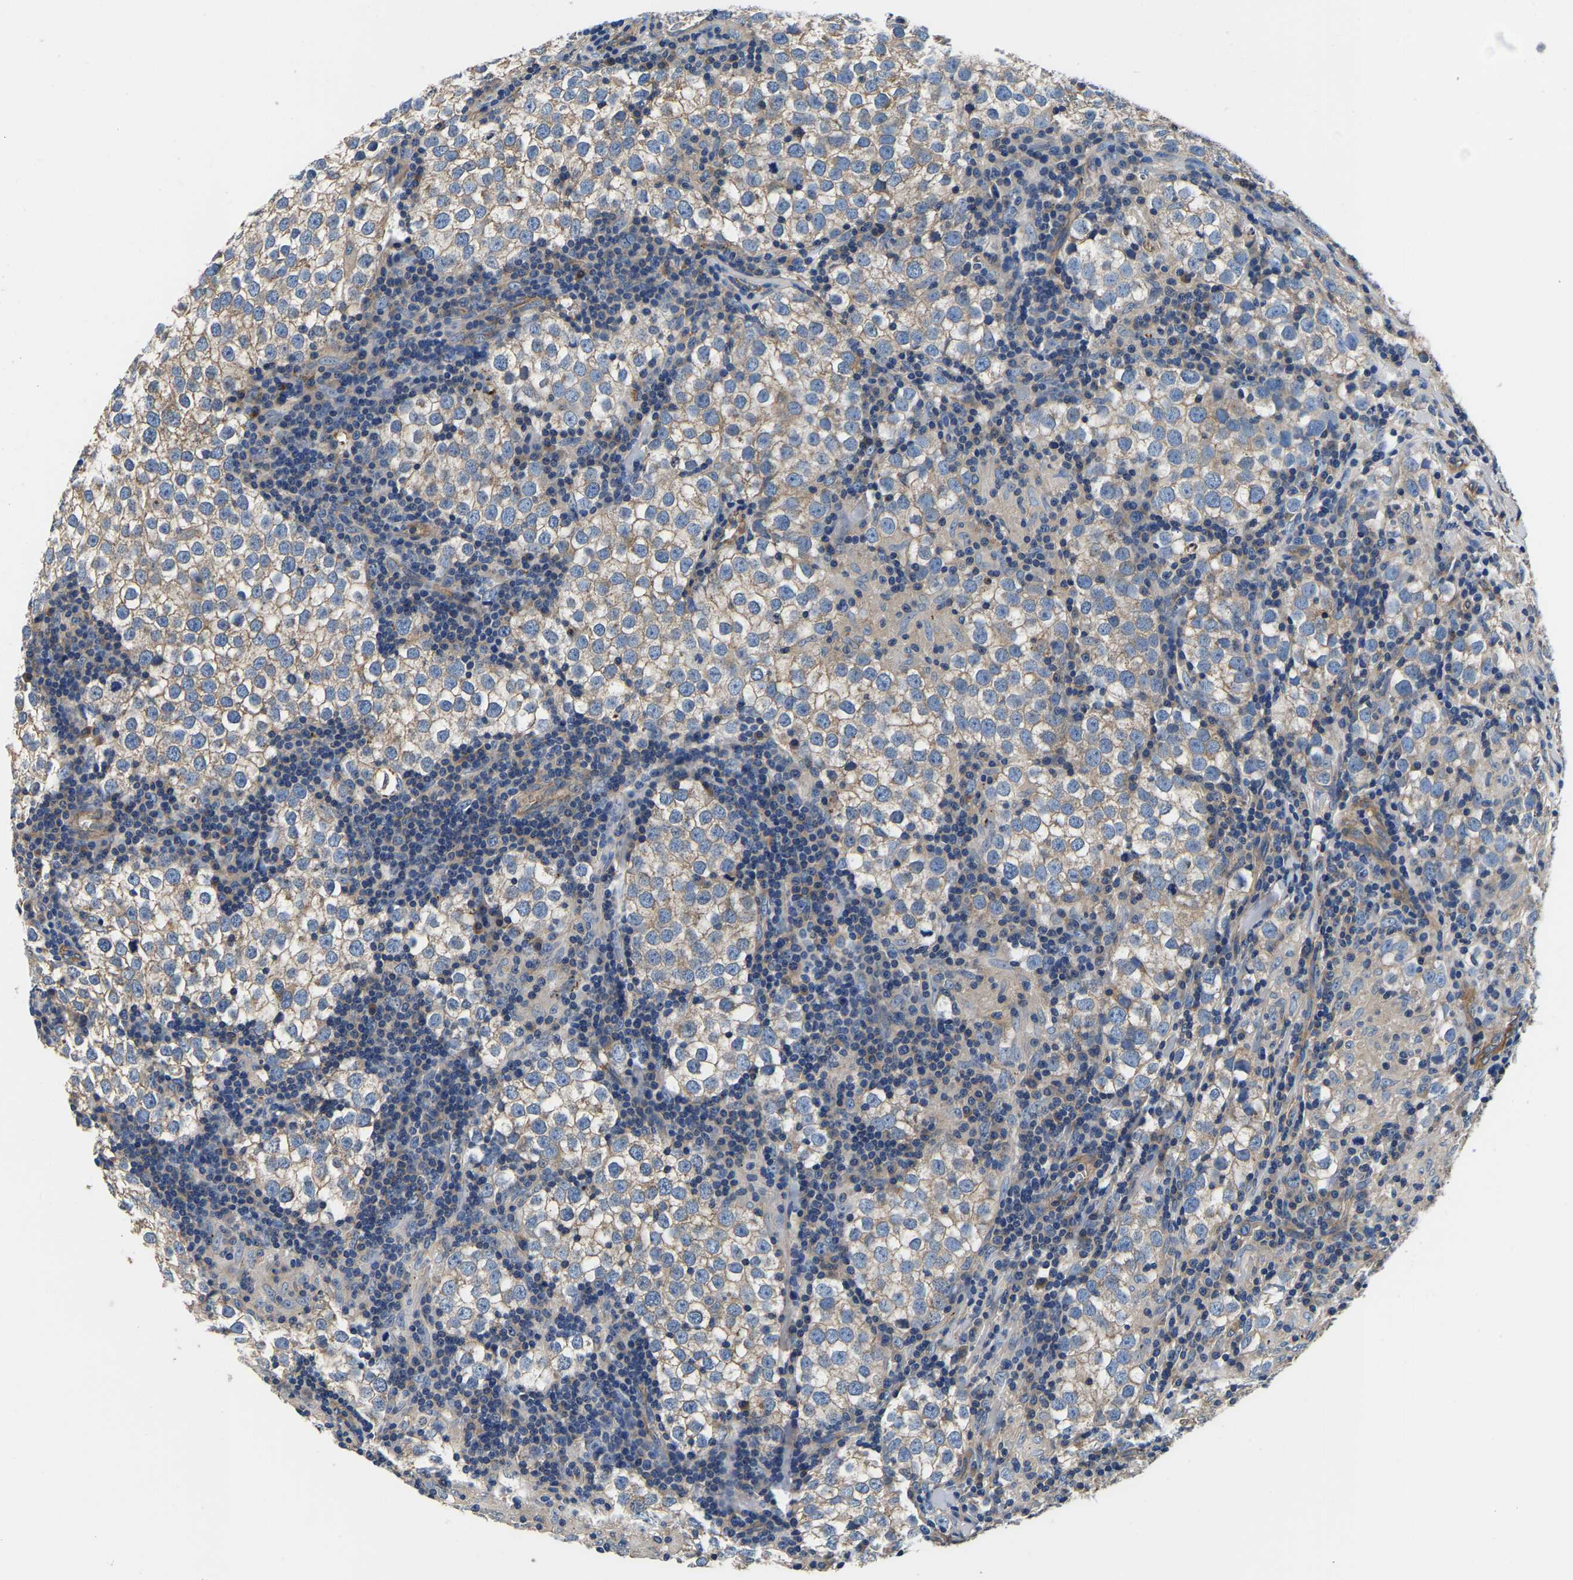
{"staining": {"intensity": "moderate", "quantity": ">75%", "location": "cytoplasmic/membranous"}, "tissue": "testis cancer", "cell_type": "Tumor cells", "image_type": "cancer", "snomed": [{"axis": "morphology", "description": "Seminoma, NOS"}, {"axis": "morphology", "description": "Carcinoma, Embryonal, NOS"}, {"axis": "topography", "description": "Testis"}], "caption": "Immunohistochemical staining of seminoma (testis) exhibits moderate cytoplasmic/membranous protein staining in about >75% of tumor cells. (DAB IHC with brightfield microscopy, high magnification).", "gene": "SH3GLB1", "patient": {"sex": "male", "age": 36}}